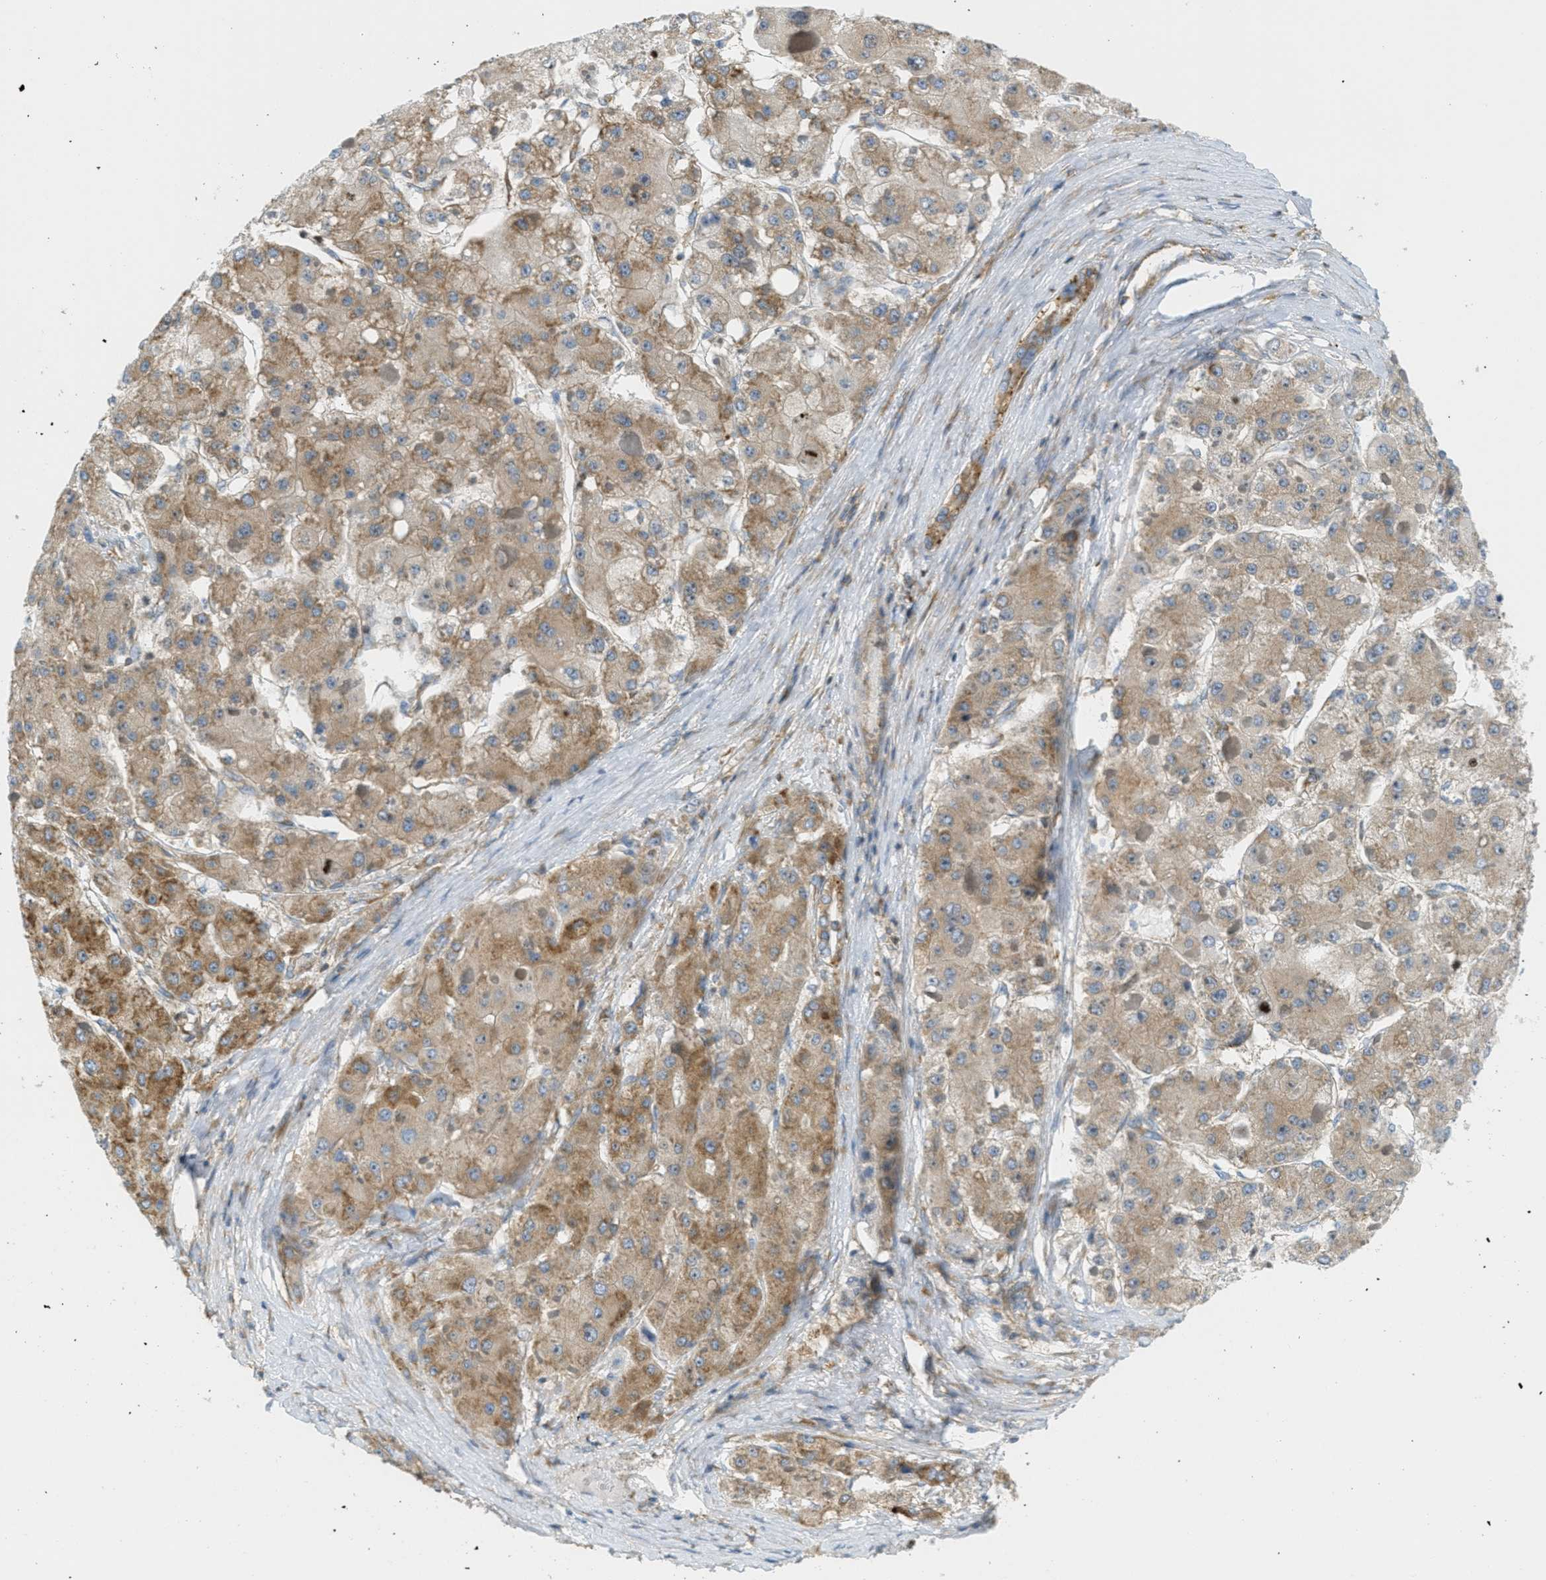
{"staining": {"intensity": "moderate", "quantity": ">75%", "location": "cytoplasmic/membranous"}, "tissue": "liver cancer", "cell_type": "Tumor cells", "image_type": "cancer", "snomed": [{"axis": "morphology", "description": "Carcinoma, Hepatocellular, NOS"}, {"axis": "topography", "description": "Liver"}], "caption": "Liver cancer was stained to show a protein in brown. There is medium levels of moderate cytoplasmic/membranous positivity in about >75% of tumor cells.", "gene": "ABCF1", "patient": {"sex": "female", "age": 73}}